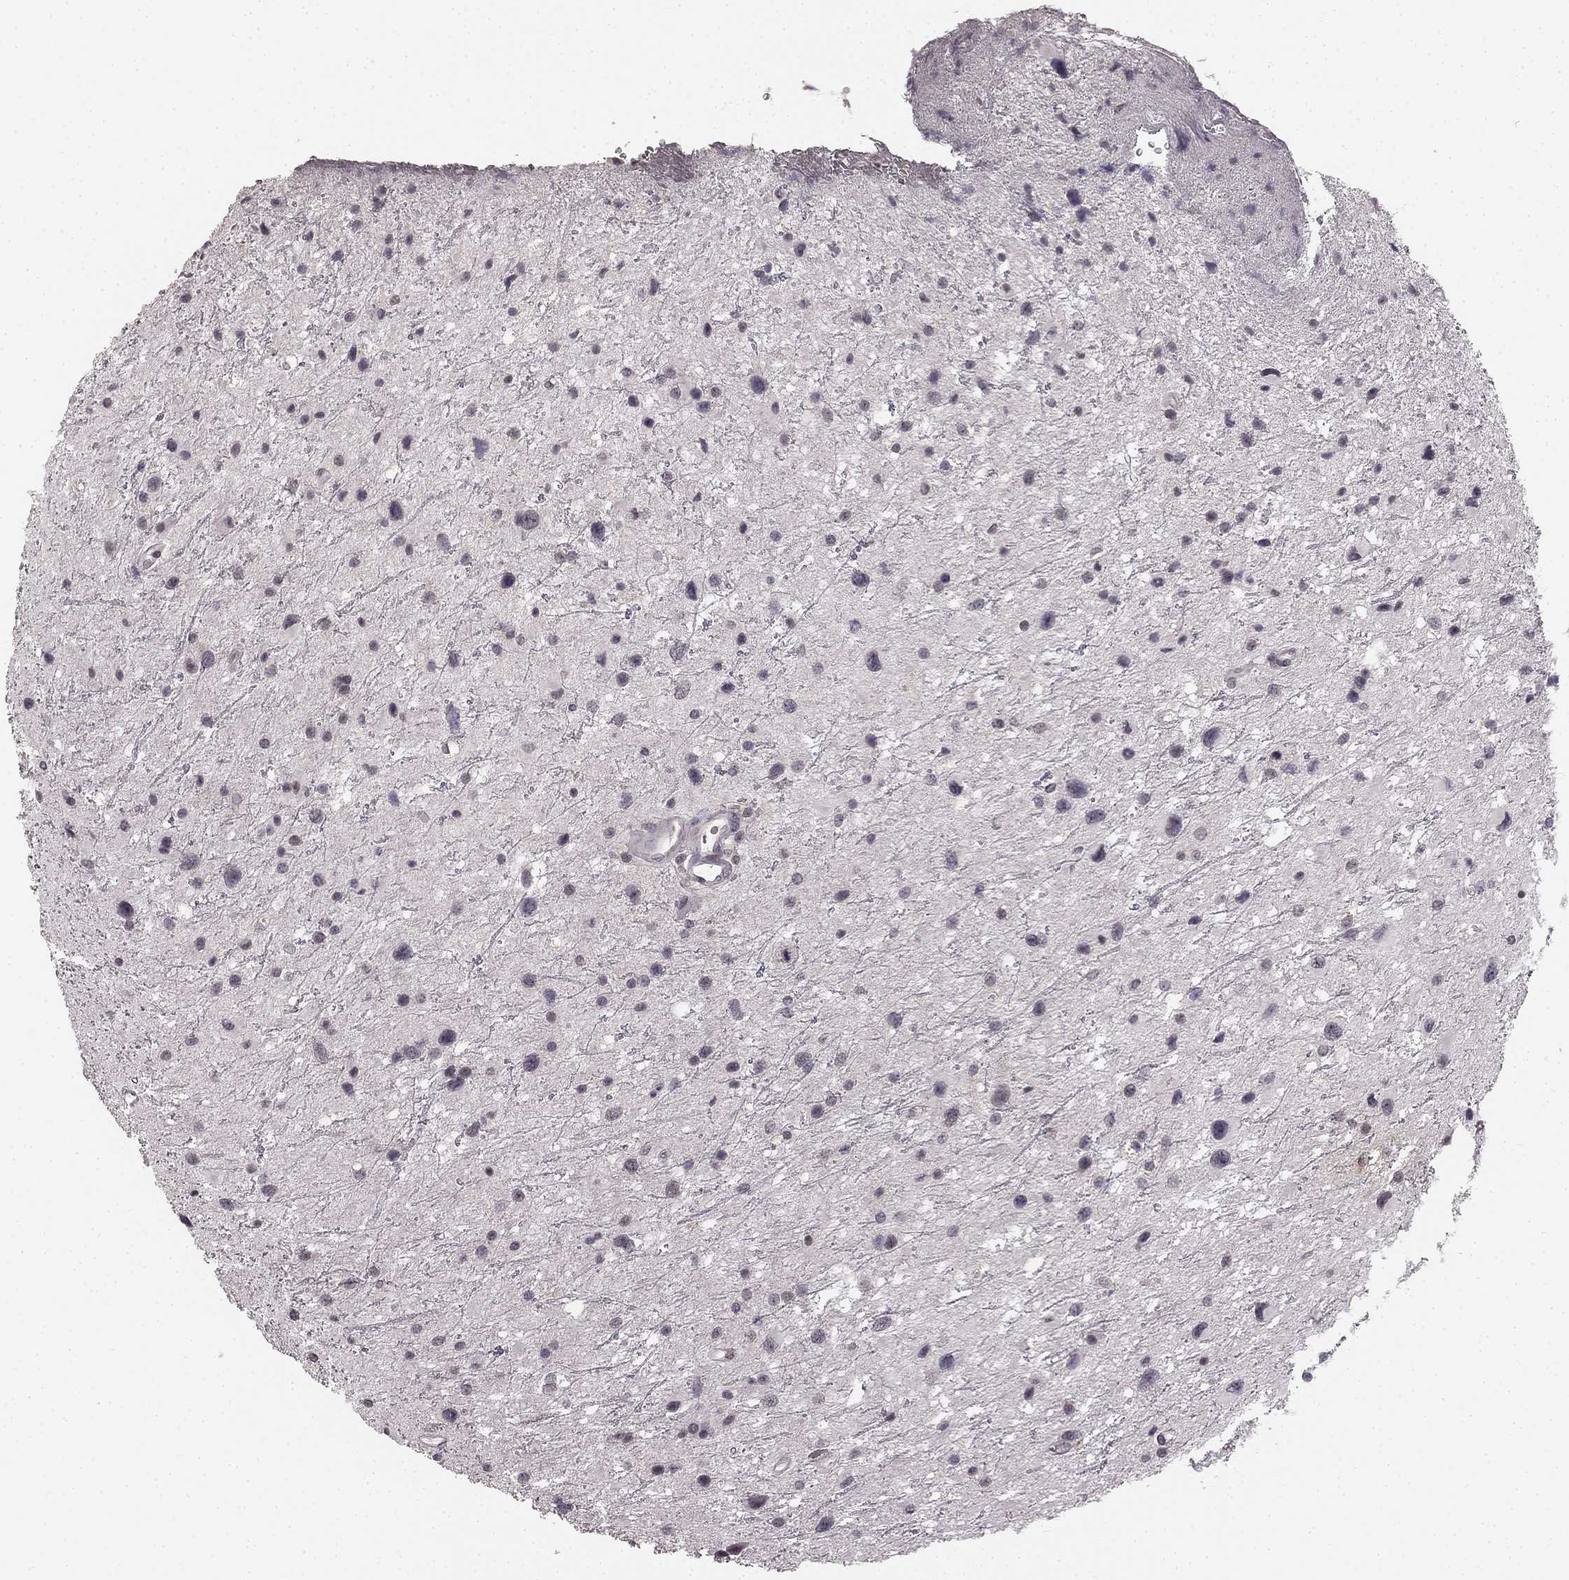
{"staining": {"intensity": "negative", "quantity": "none", "location": "none"}, "tissue": "glioma", "cell_type": "Tumor cells", "image_type": "cancer", "snomed": [{"axis": "morphology", "description": "Glioma, malignant, Low grade"}, {"axis": "topography", "description": "Brain"}], "caption": "Photomicrograph shows no protein staining in tumor cells of malignant glioma (low-grade) tissue. (DAB (3,3'-diaminobenzidine) IHC, high magnification).", "gene": "HCN4", "patient": {"sex": "female", "age": 32}}